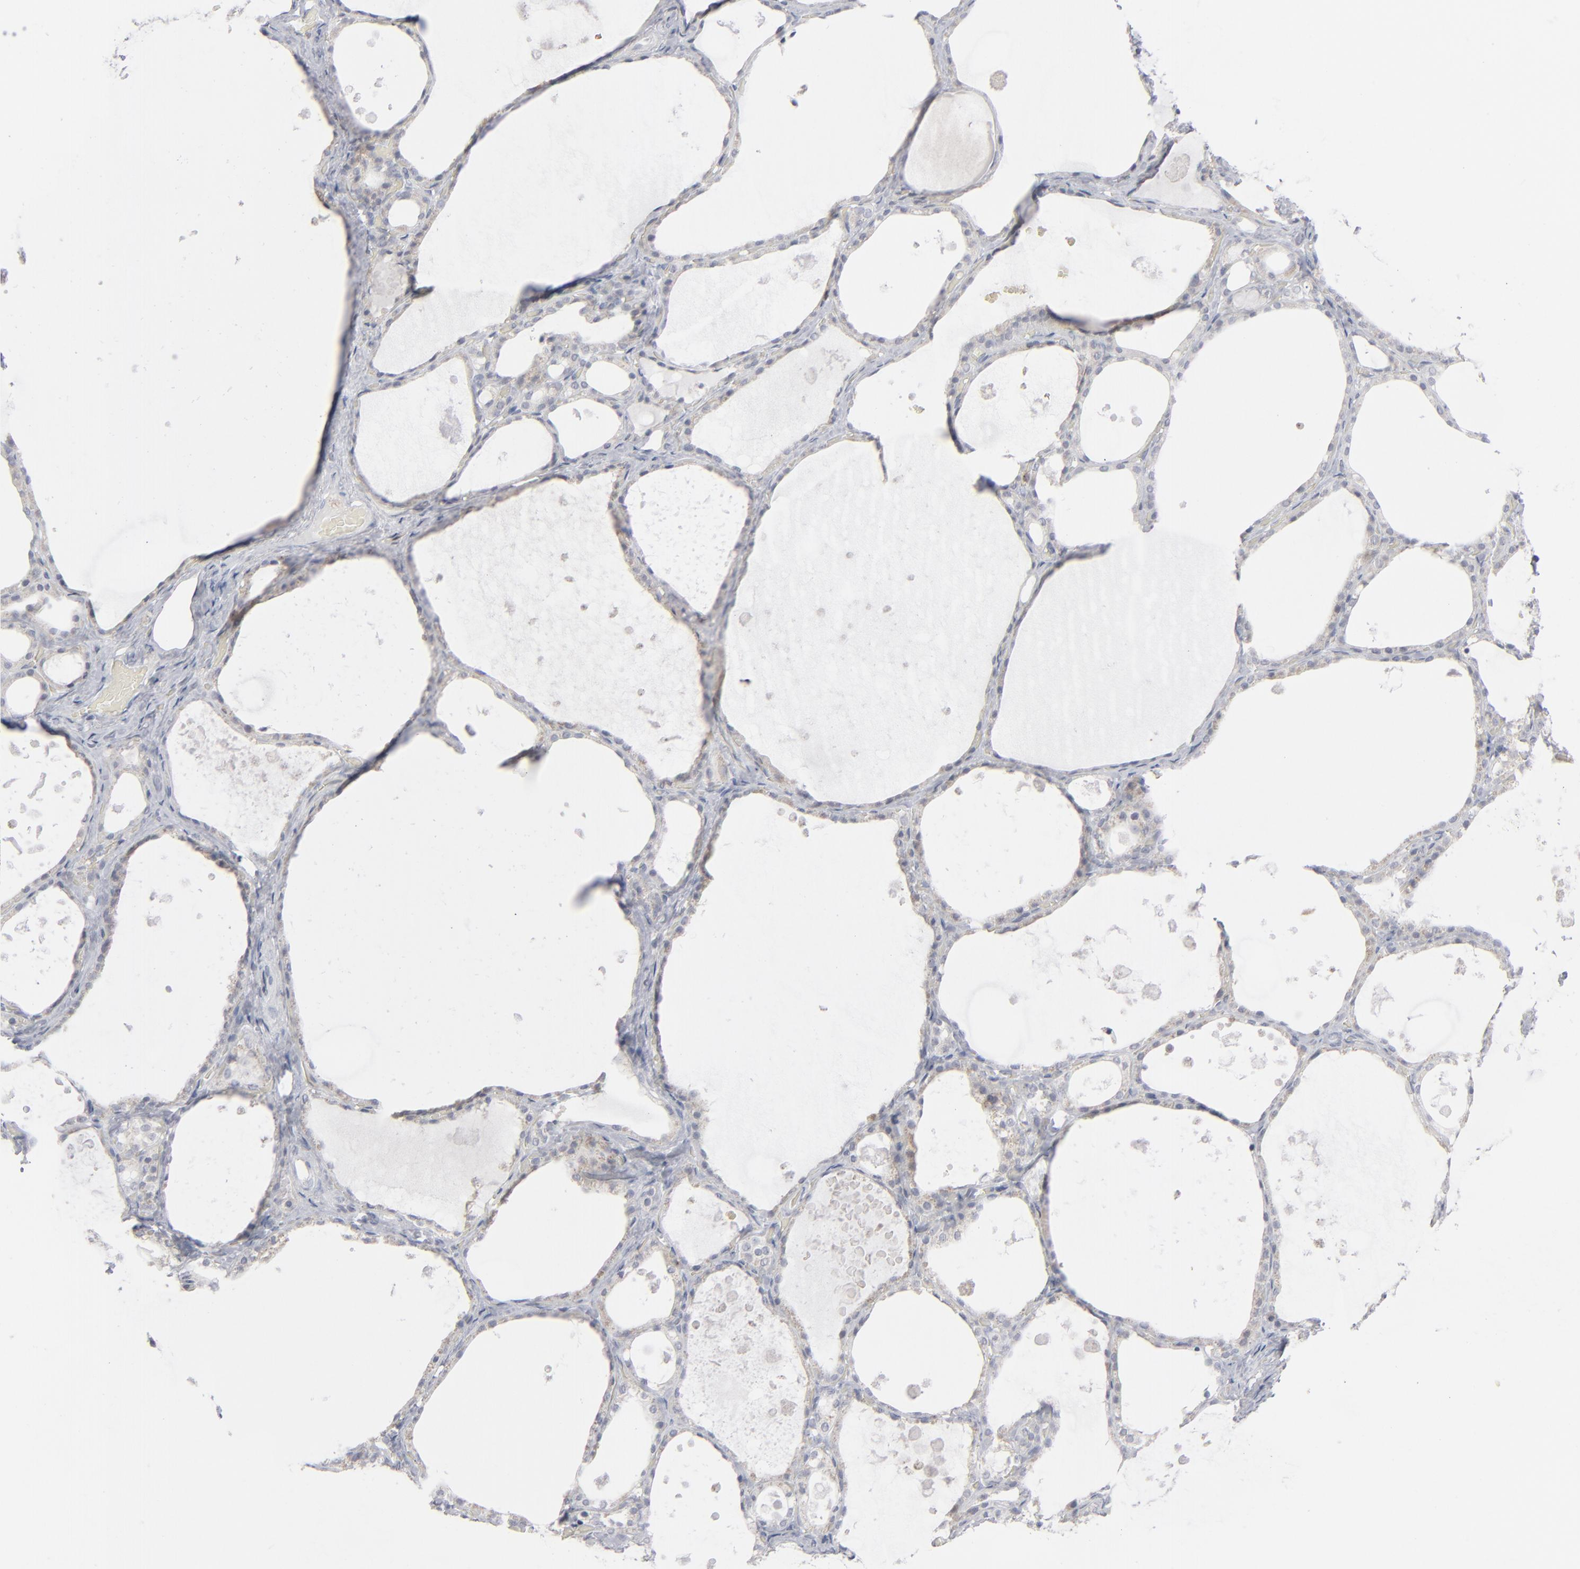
{"staining": {"intensity": "negative", "quantity": "none", "location": "none"}, "tissue": "thyroid gland", "cell_type": "Glandular cells", "image_type": "normal", "snomed": [{"axis": "morphology", "description": "Normal tissue, NOS"}, {"axis": "topography", "description": "Thyroid gland"}], "caption": "This is a micrograph of immunohistochemistry staining of normal thyroid gland, which shows no positivity in glandular cells. The staining was performed using DAB to visualize the protein expression in brown, while the nuclei were stained in blue with hematoxylin (Magnification: 20x).", "gene": "POF1B", "patient": {"sex": "male", "age": 61}}